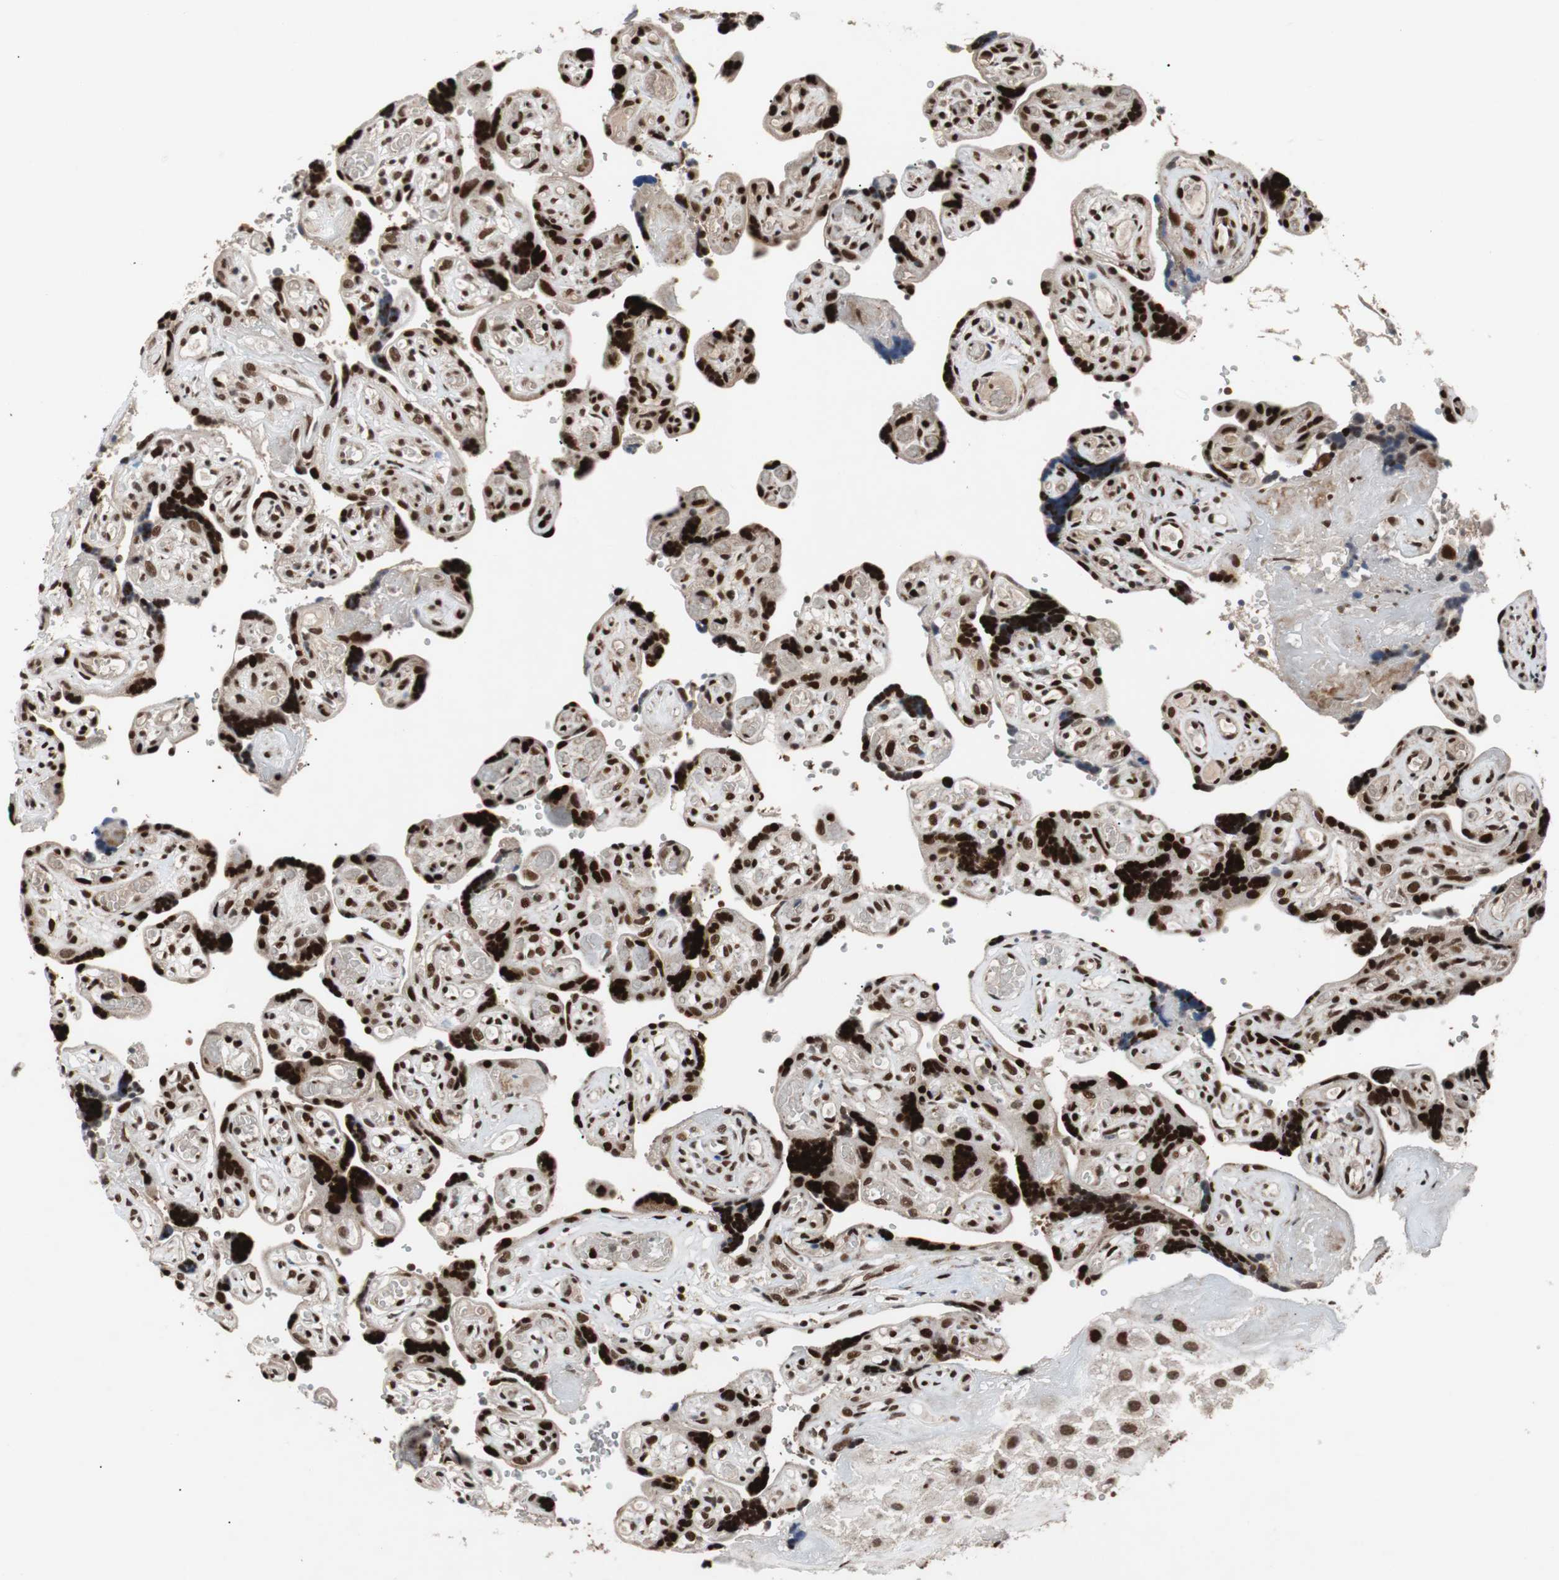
{"staining": {"intensity": "strong", "quantity": ">75%", "location": "nuclear"}, "tissue": "placenta", "cell_type": "Decidual cells", "image_type": "normal", "snomed": [{"axis": "morphology", "description": "Normal tissue, NOS"}, {"axis": "topography", "description": "Placenta"}], "caption": "Immunohistochemical staining of normal placenta demonstrates strong nuclear protein staining in approximately >75% of decidual cells.", "gene": "NBL1", "patient": {"sex": "female", "age": 30}}